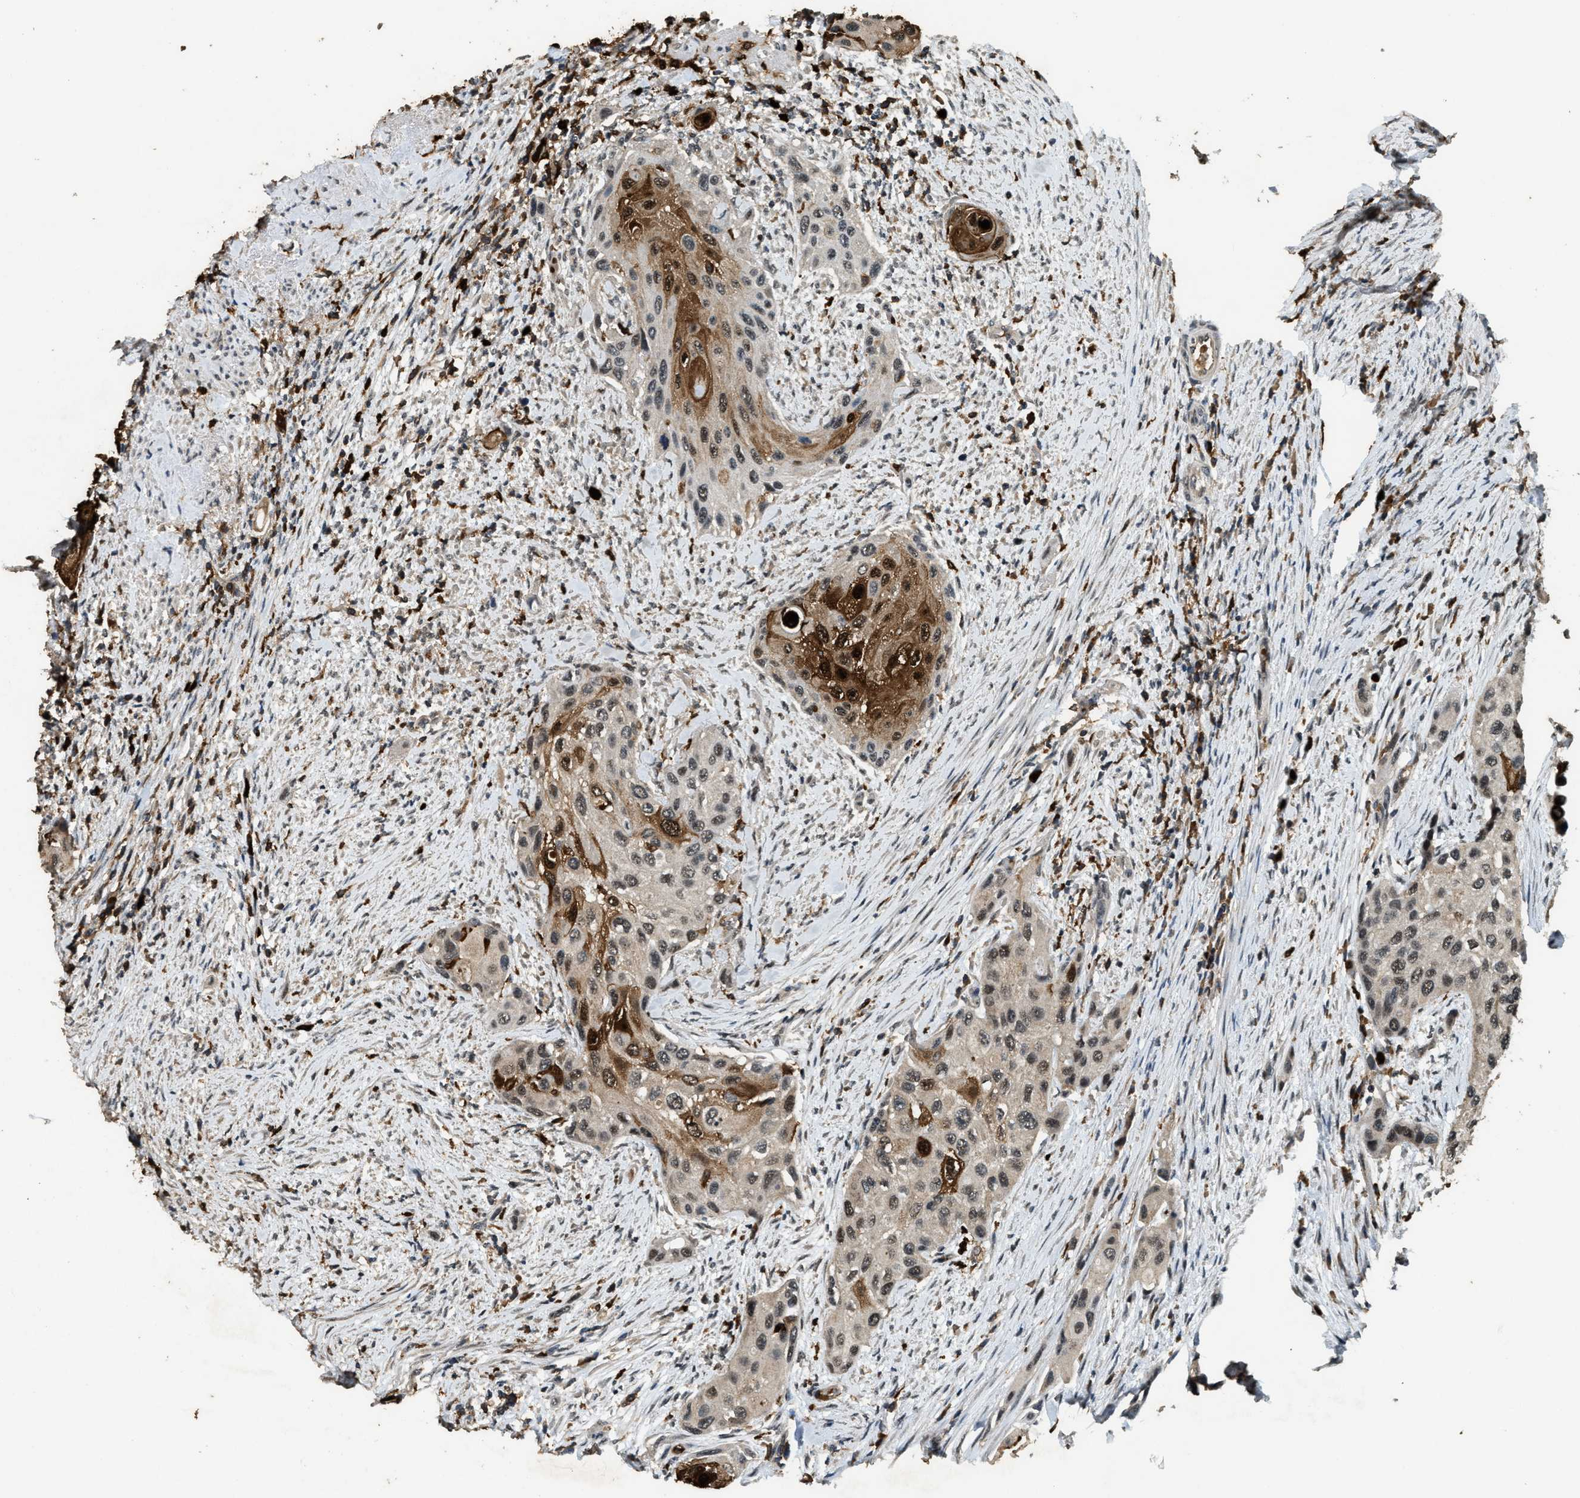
{"staining": {"intensity": "strong", "quantity": "<25%", "location": "cytoplasmic/membranous,nuclear"}, "tissue": "urothelial cancer", "cell_type": "Tumor cells", "image_type": "cancer", "snomed": [{"axis": "morphology", "description": "Urothelial carcinoma, High grade"}, {"axis": "topography", "description": "Urinary bladder"}], "caption": "High-magnification brightfield microscopy of urothelial carcinoma (high-grade) stained with DAB (3,3'-diaminobenzidine) (brown) and counterstained with hematoxylin (blue). tumor cells exhibit strong cytoplasmic/membranous and nuclear expression is identified in approximately<25% of cells.", "gene": "RNF141", "patient": {"sex": "female", "age": 56}}